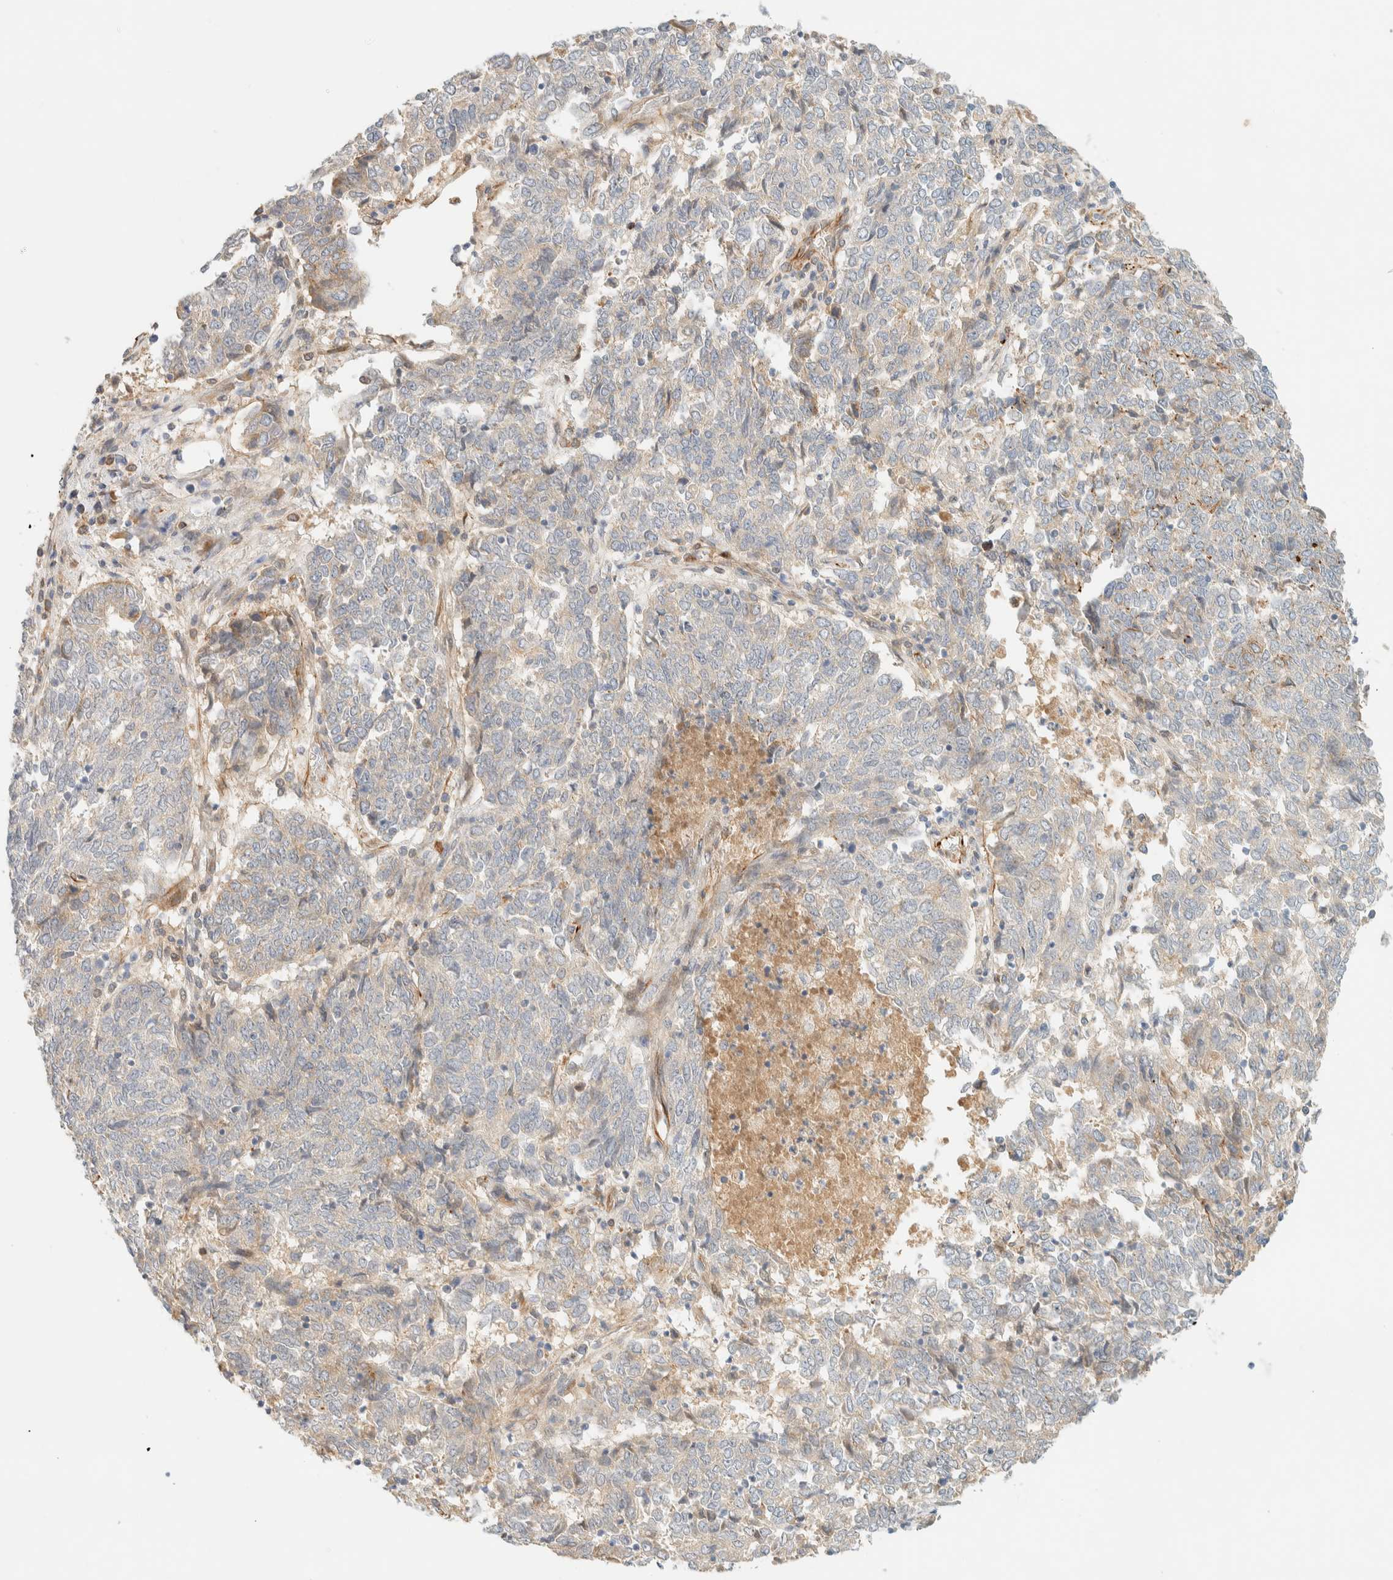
{"staining": {"intensity": "weak", "quantity": "<25%", "location": "cytoplasmic/membranous"}, "tissue": "endometrial cancer", "cell_type": "Tumor cells", "image_type": "cancer", "snomed": [{"axis": "morphology", "description": "Adenocarcinoma, NOS"}, {"axis": "topography", "description": "Endometrium"}], "caption": "Protein analysis of endometrial adenocarcinoma displays no significant expression in tumor cells. (DAB (3,3'-diaminobenzidine) immunohistochemistry with hematoxylin counter stain).", "gene": "FAT1", "patient": {"sex": "female", "age": 80}}